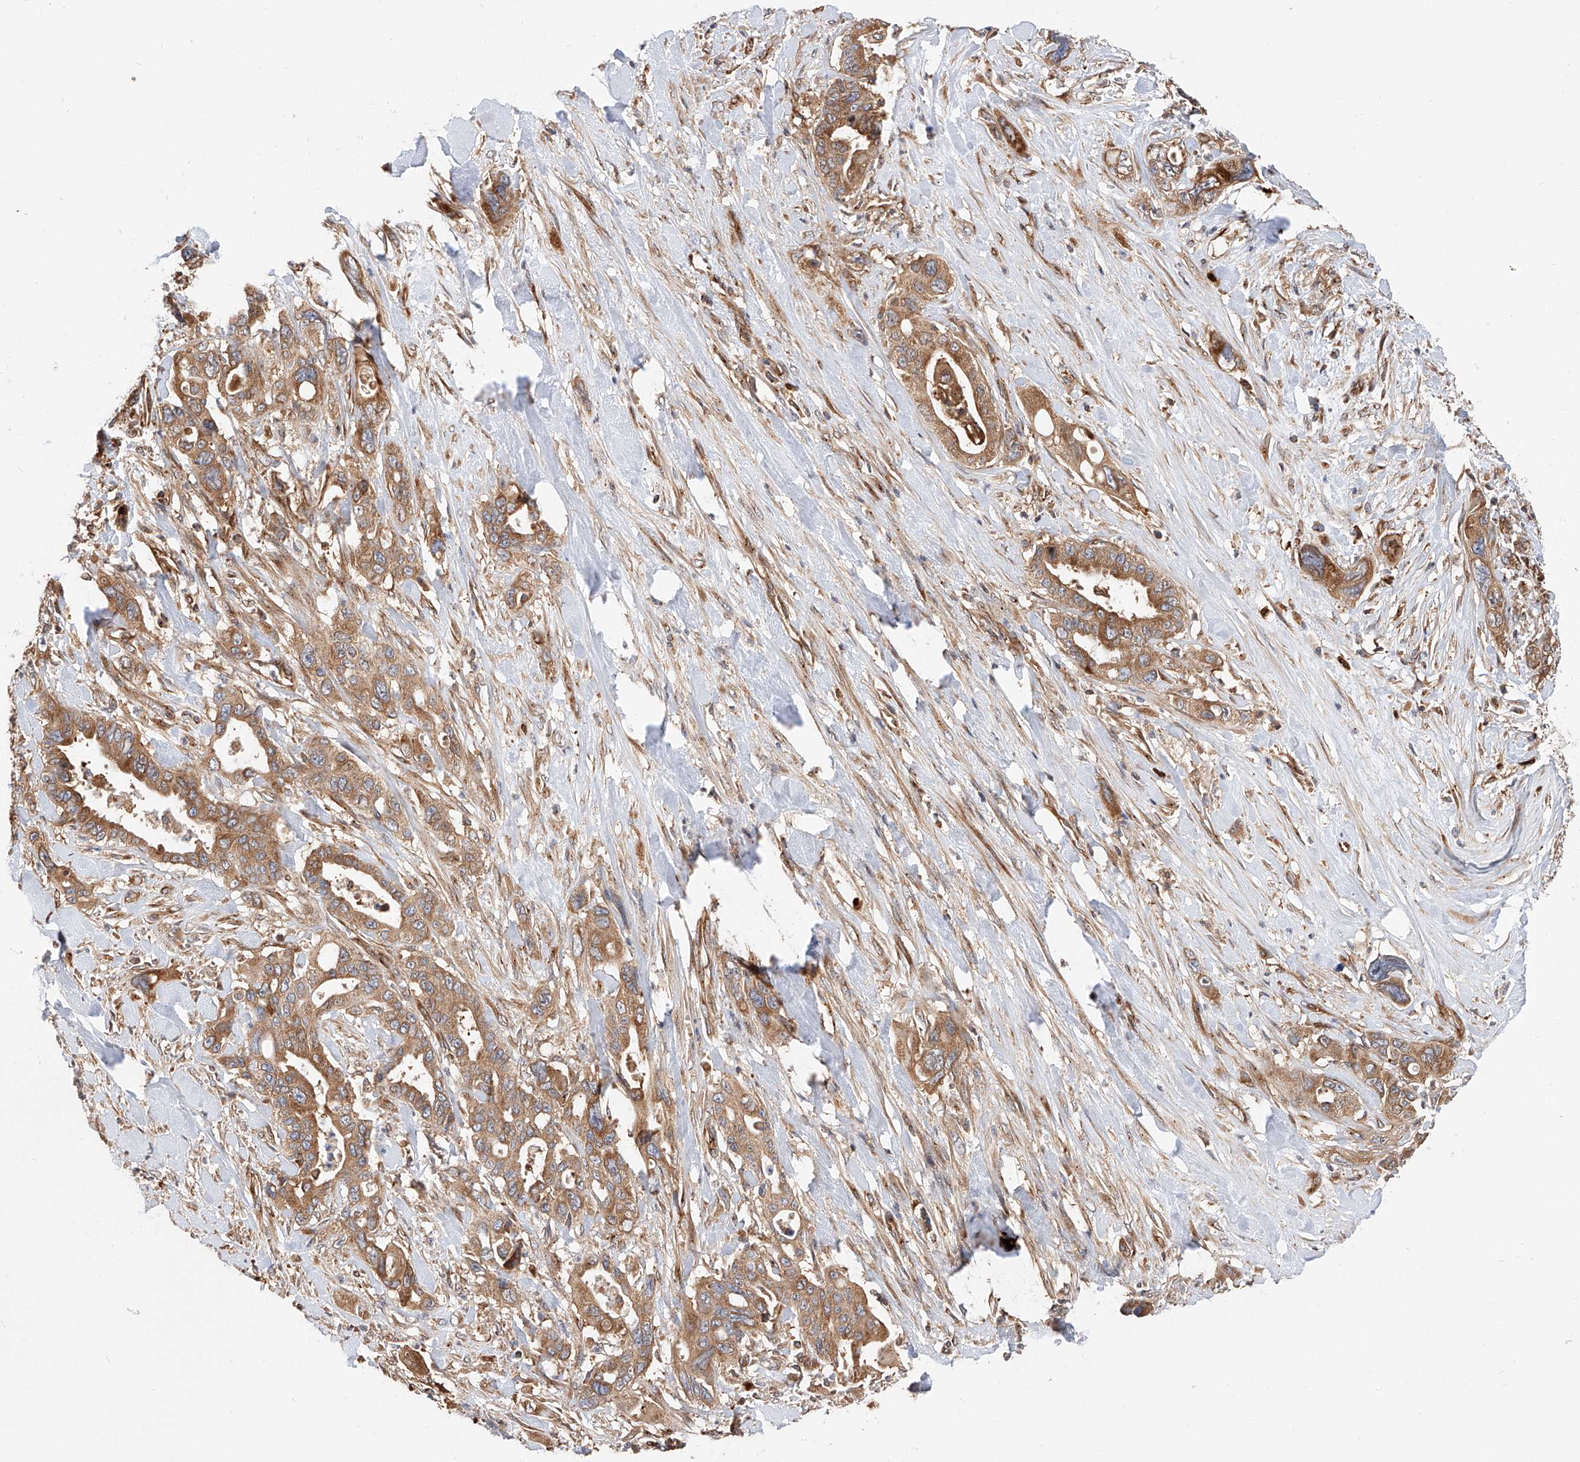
{"staining": {"intensity": "moderate", "quantity": ">75%", "location": "cytoplasmic/membranous"}, "tissue": "pancreatic cancer", "cell_type": "Tumor cells", "image_type": "cancer", "snomed": [{"axis": "morphology", "description": "Adenocarcinoma, NOS"}, {"axis": "topography", "description": "Pancreas"}], "caption": "Moderate cytoplasmic/membranous protein positivity is present in about >75% of tumor cells in adenocarcinoma (pancreatic).", "gene": "ISCA2", "patient": {"sex": "male", "age": 46}}